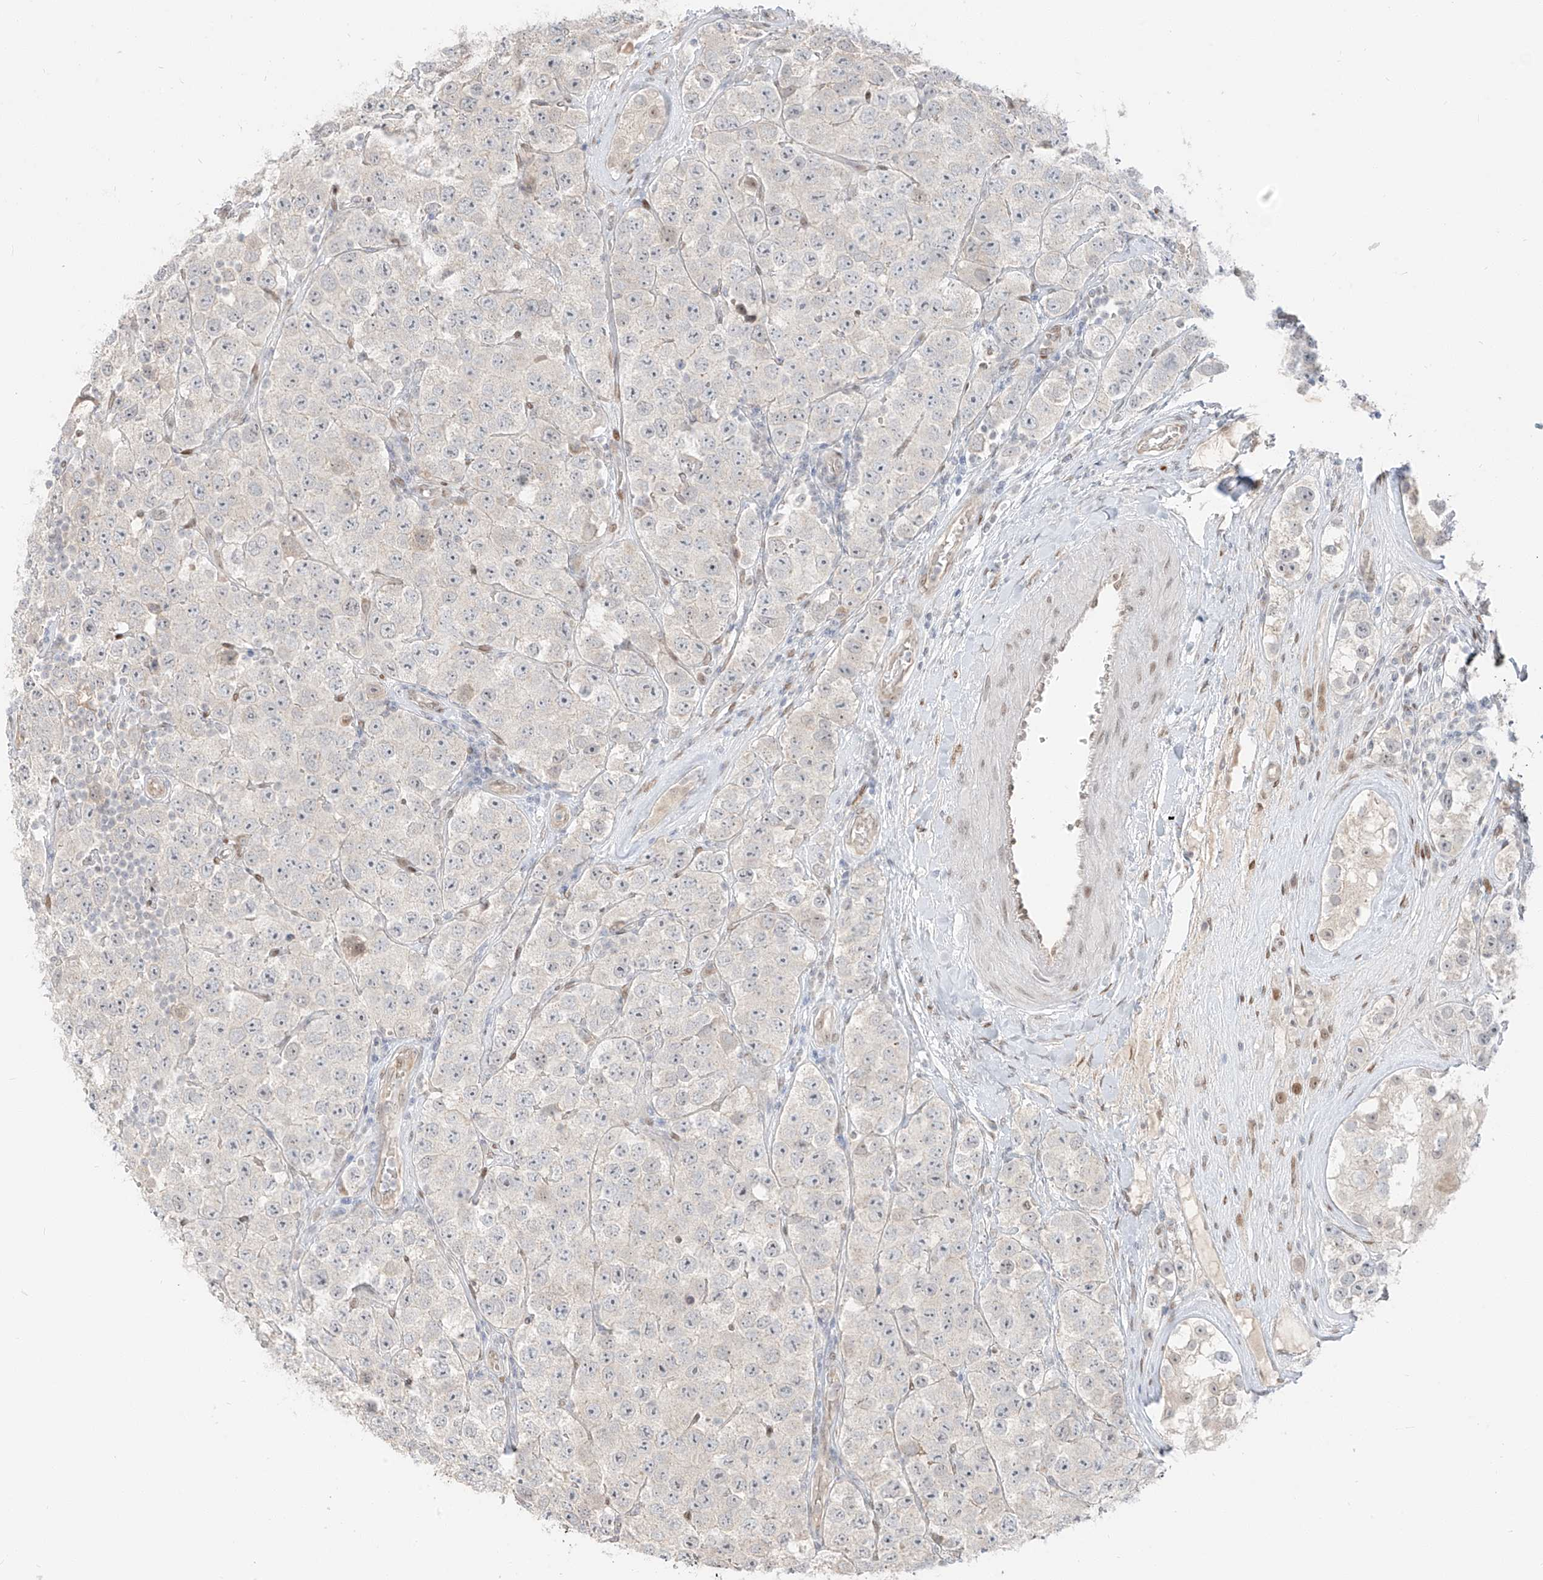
{"staining": {"intensity": "negative", "quantity": "none", "location": "none"}, "tissue": "testis cancer", "cell_type": "Tumor cells", "image_type": "cancer", "snomed": [{"axis": "morphology", "description": "Seminoma, NOS"}, {"axis": "topography", "description": "Testis"}], "caption": "Tumor cells are negative for brown protein staining in seminoma (testis).", "gene": "ZNF774", "patient": {"sex": "male", "age": 28}}